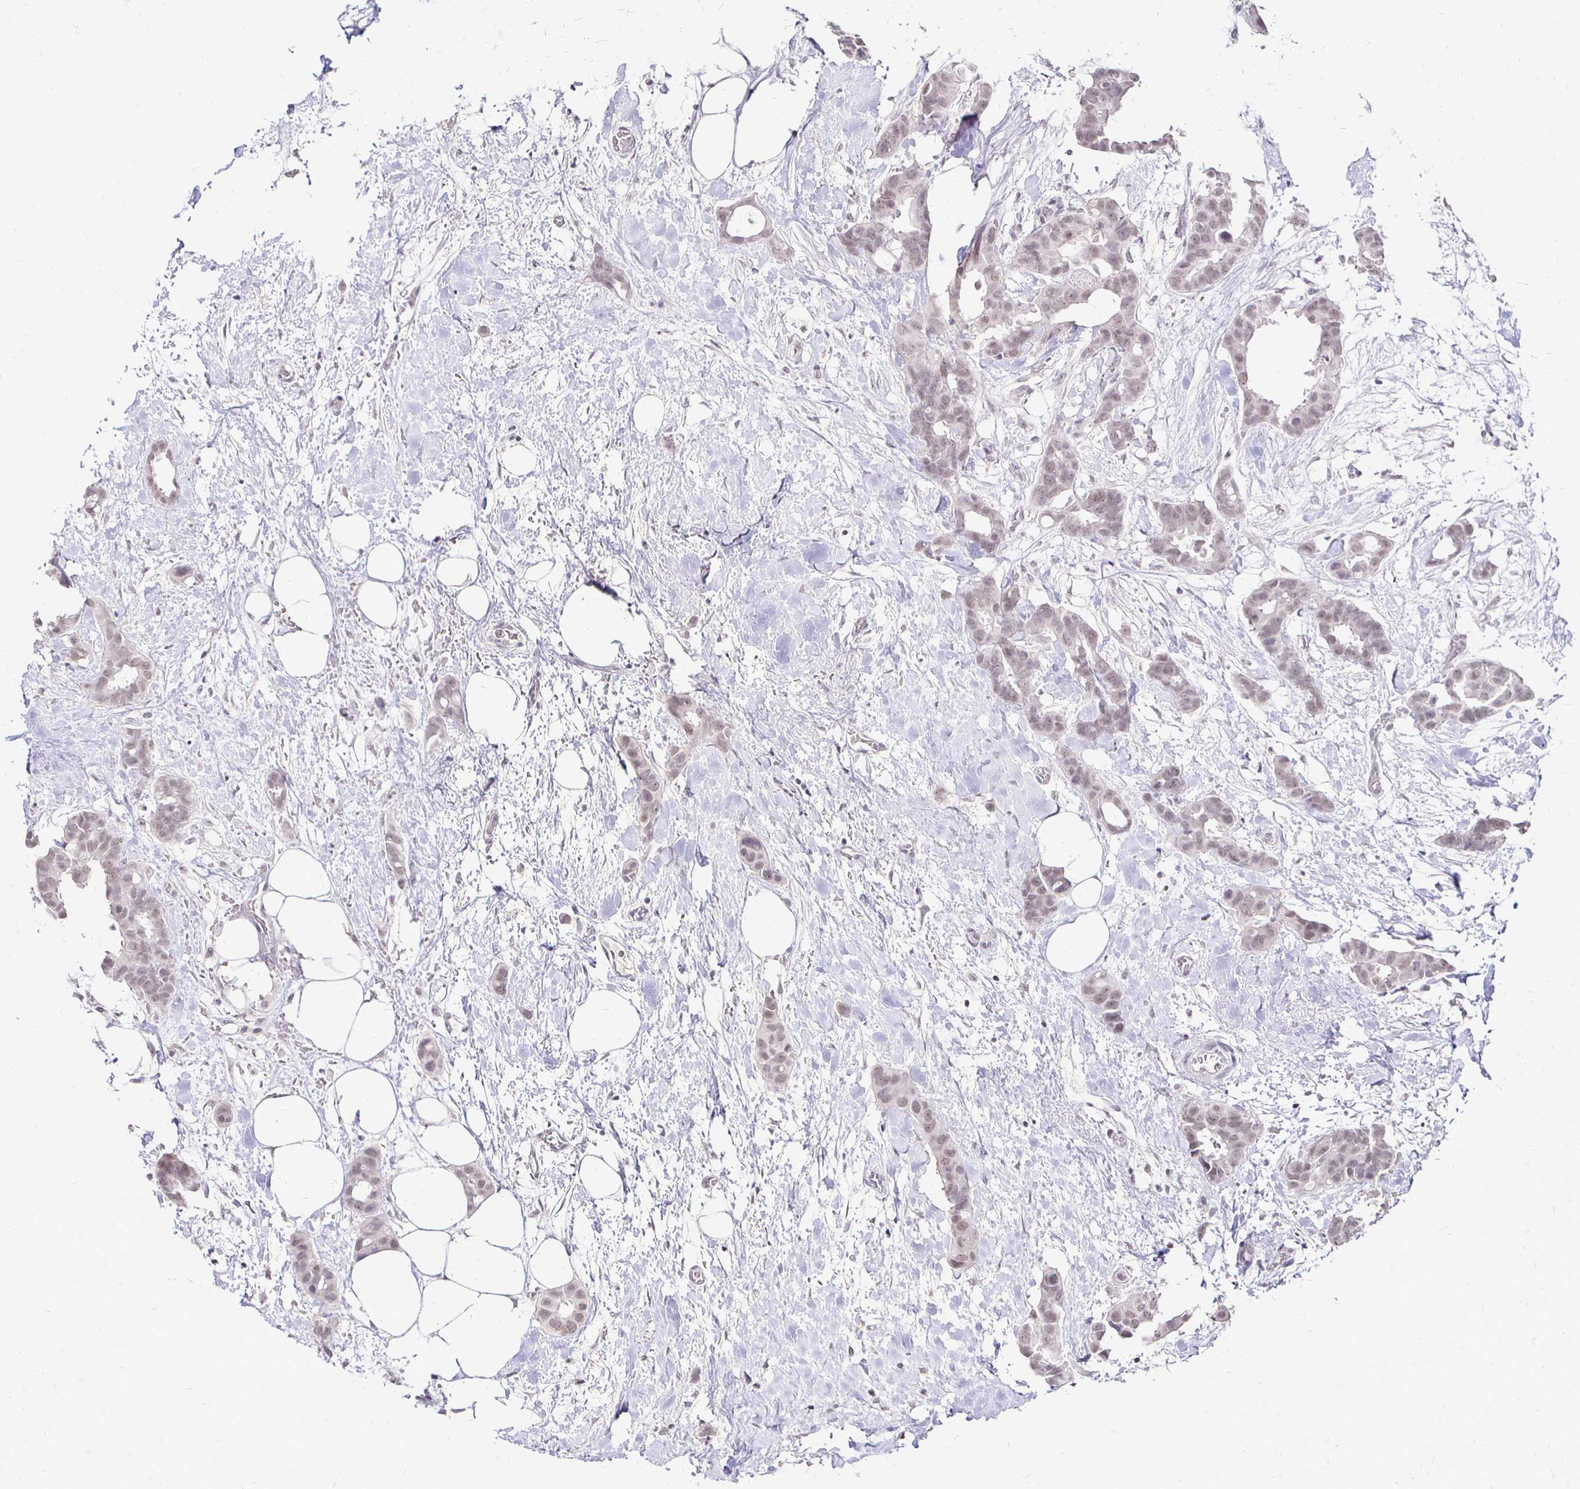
{"staining": {"intensity": "weak", "quantity": "25%-75%", "location": "nuclear"}, "tissue": "breast cancer", "cell_type": "Tumor cells", "image_type": "cancer", "snomed": [{"axis": "morphology", "description": "Duct carcinoma"}, {"axis": "topography", "description": "Breast"}], "caption": "A low amount of weak nuclear staining is seen in about 25%-75% of tumor cells in intraductal carcinoma (breast) tissue.", "gene": "SIN3A", "patient": {"sex": "female", "age": 62}}